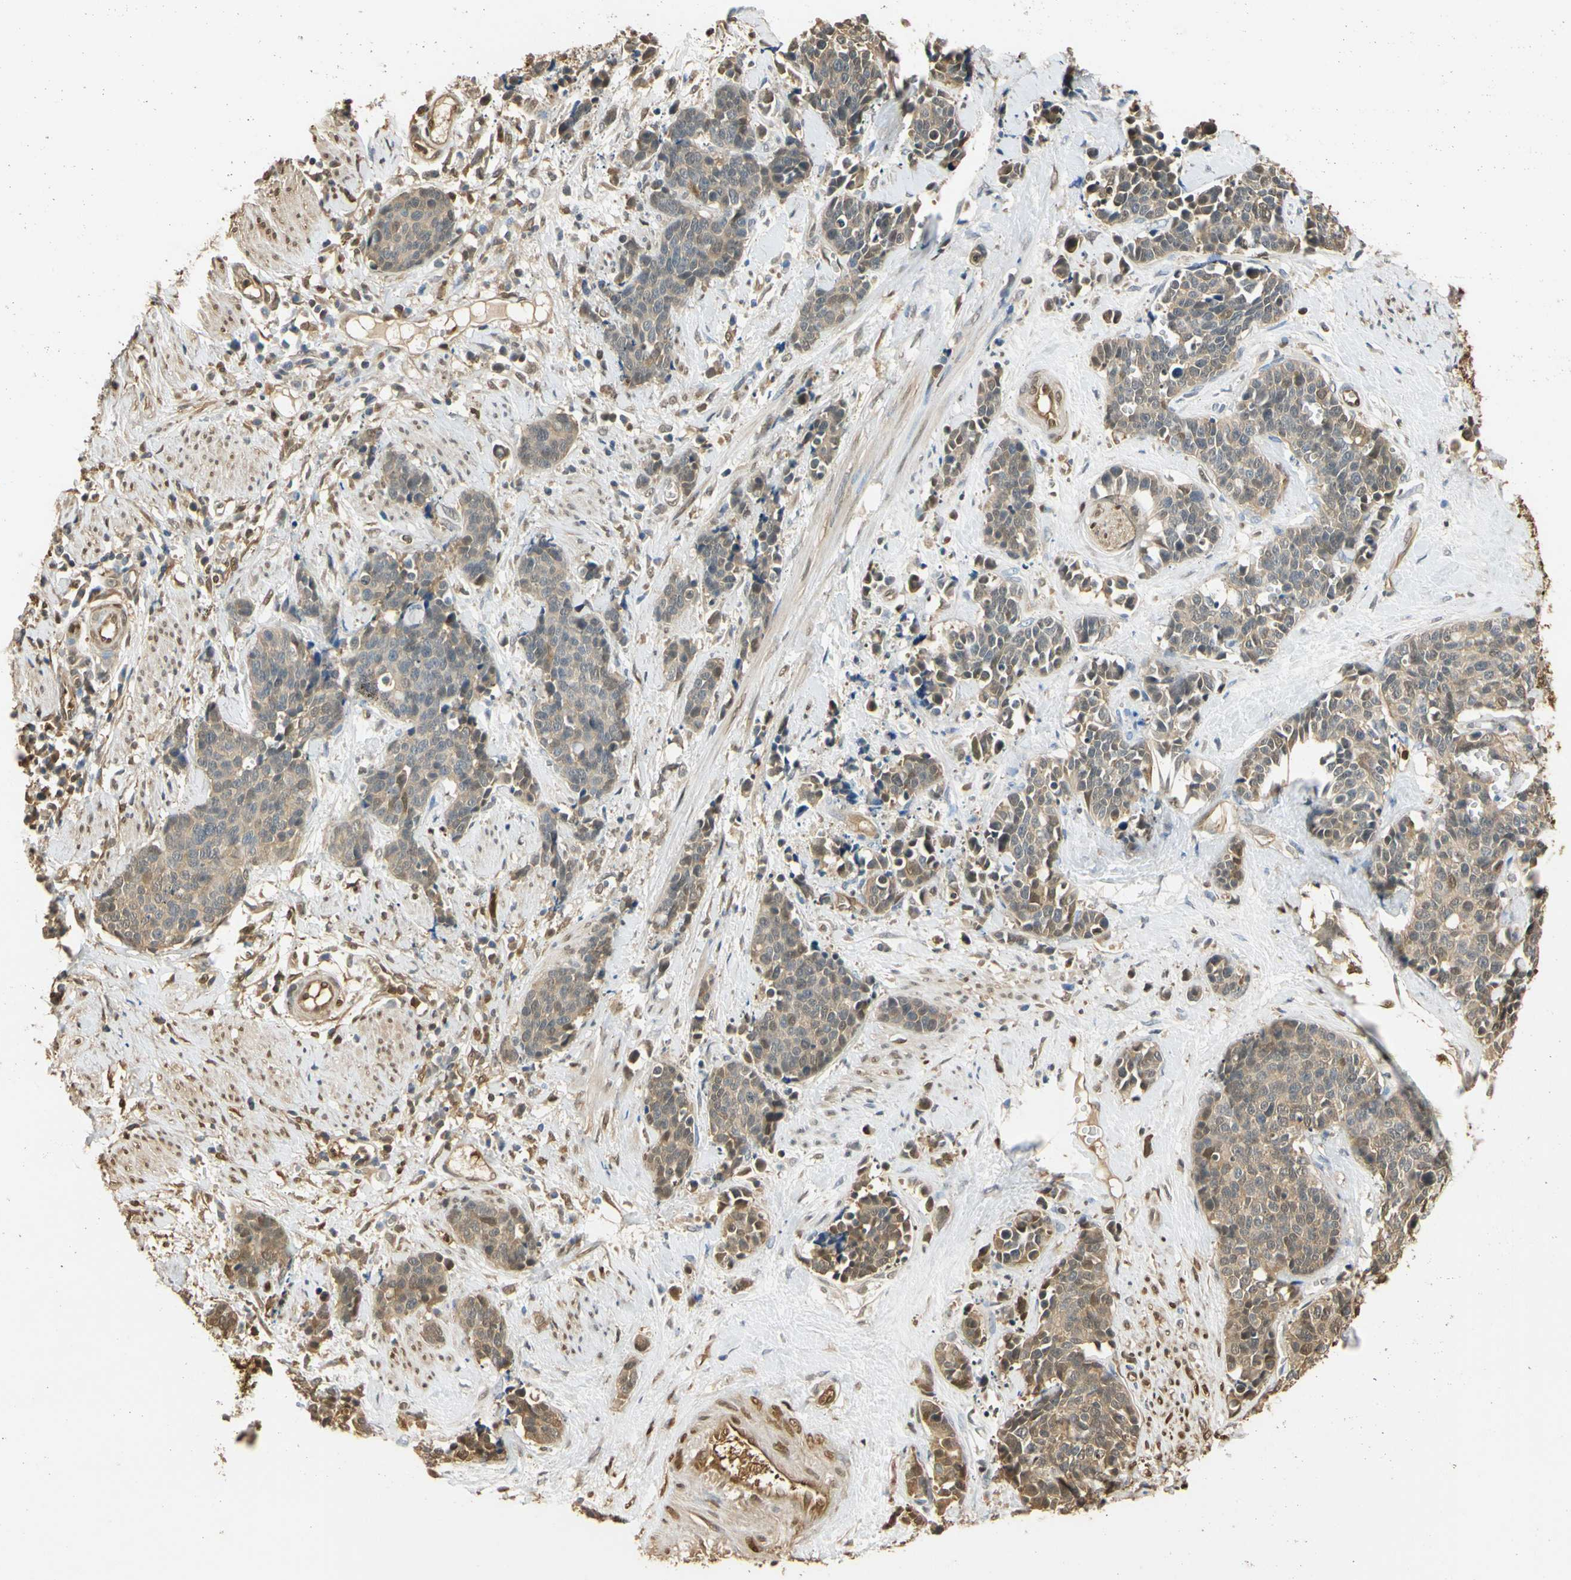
{"staining": {"intensity": "moderate", "quantity": ">75%", "location": "cytoplasmic/membranous,nuclear"}, "tissue": "cervical cancer", "cell_type": "Tumor cells", "image_type": "cancer", "snomed": [{"axis": "morphology", "description": "Squamous cell carcinoma, NOS"}, {"axis": "topography", "description": "Cervix"}], "caption": "An IHC image of tumor tissue is shown. Protein staining in brown labels moderate cytoplasmic/membranous and nuclear positivity in squamous cell carcinoma (cervical) within tumor cells.", "gene": "S100A6", "patient": {"sex": "female", "age": 35}}